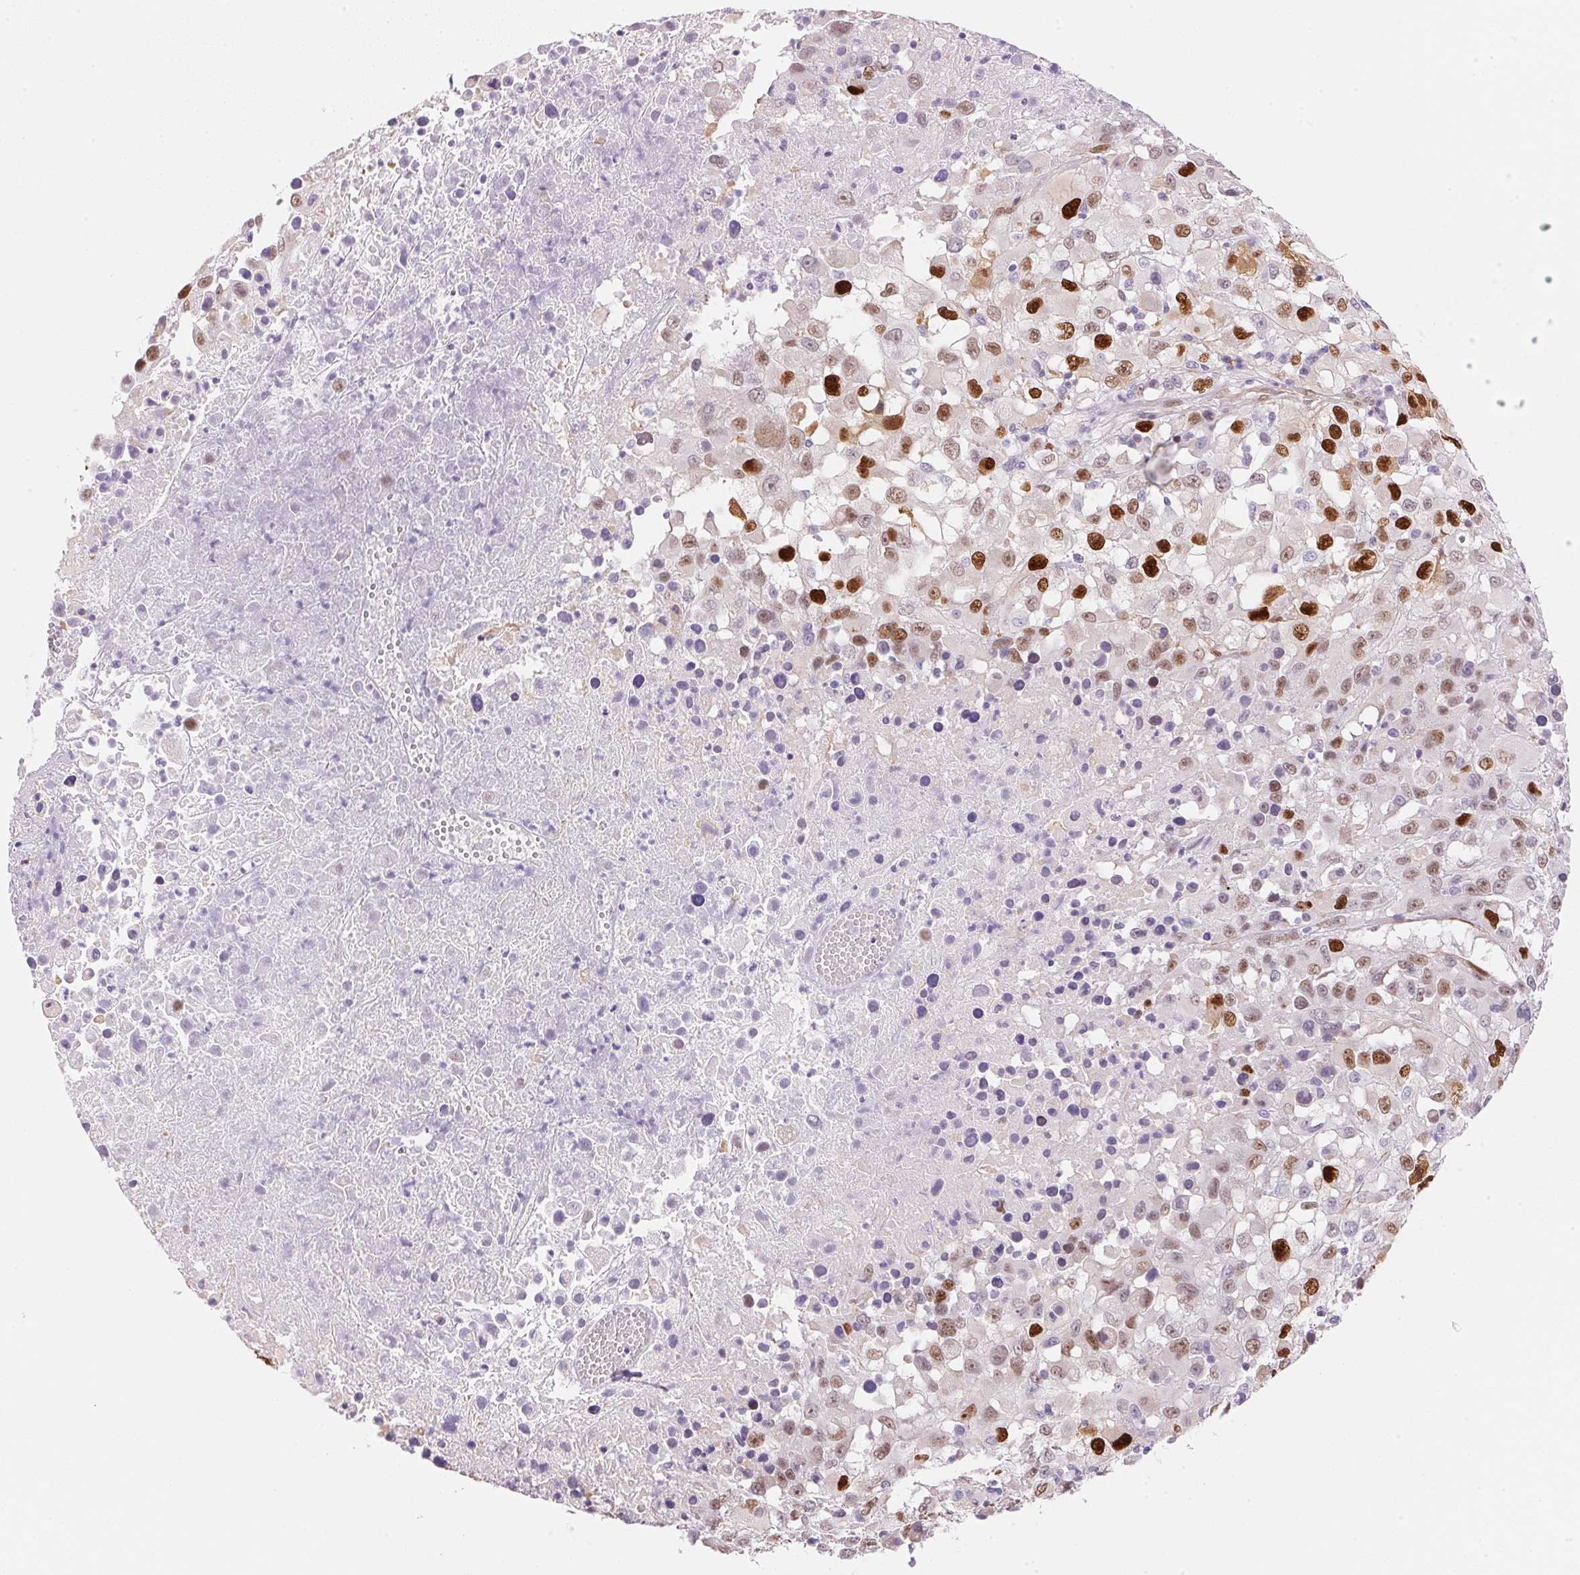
{"staining": {"intensity": "strong", "quantity": "25%-75%", "location": "nuclear"}, "tissue": "melanoma", "cell_type": "Tumor cells", "image_type": "cancer", "snomed": [{"axis": "morphology", "description": "Malignant melanoma, Metastatic site"}, {"axis": "topography", "description": "Soft tissue"}], "caption": "This photomicrograph shows malignant melanoma (metastatic site) stained with immunohistochemistry (IHC) to label a protein in brown. The nuclear of tumor cells show strong positivity for the protein. Nuclei are counter-stained blue.", "gene": "SMTN", "patient": {"sex": "male", "age": 50}}